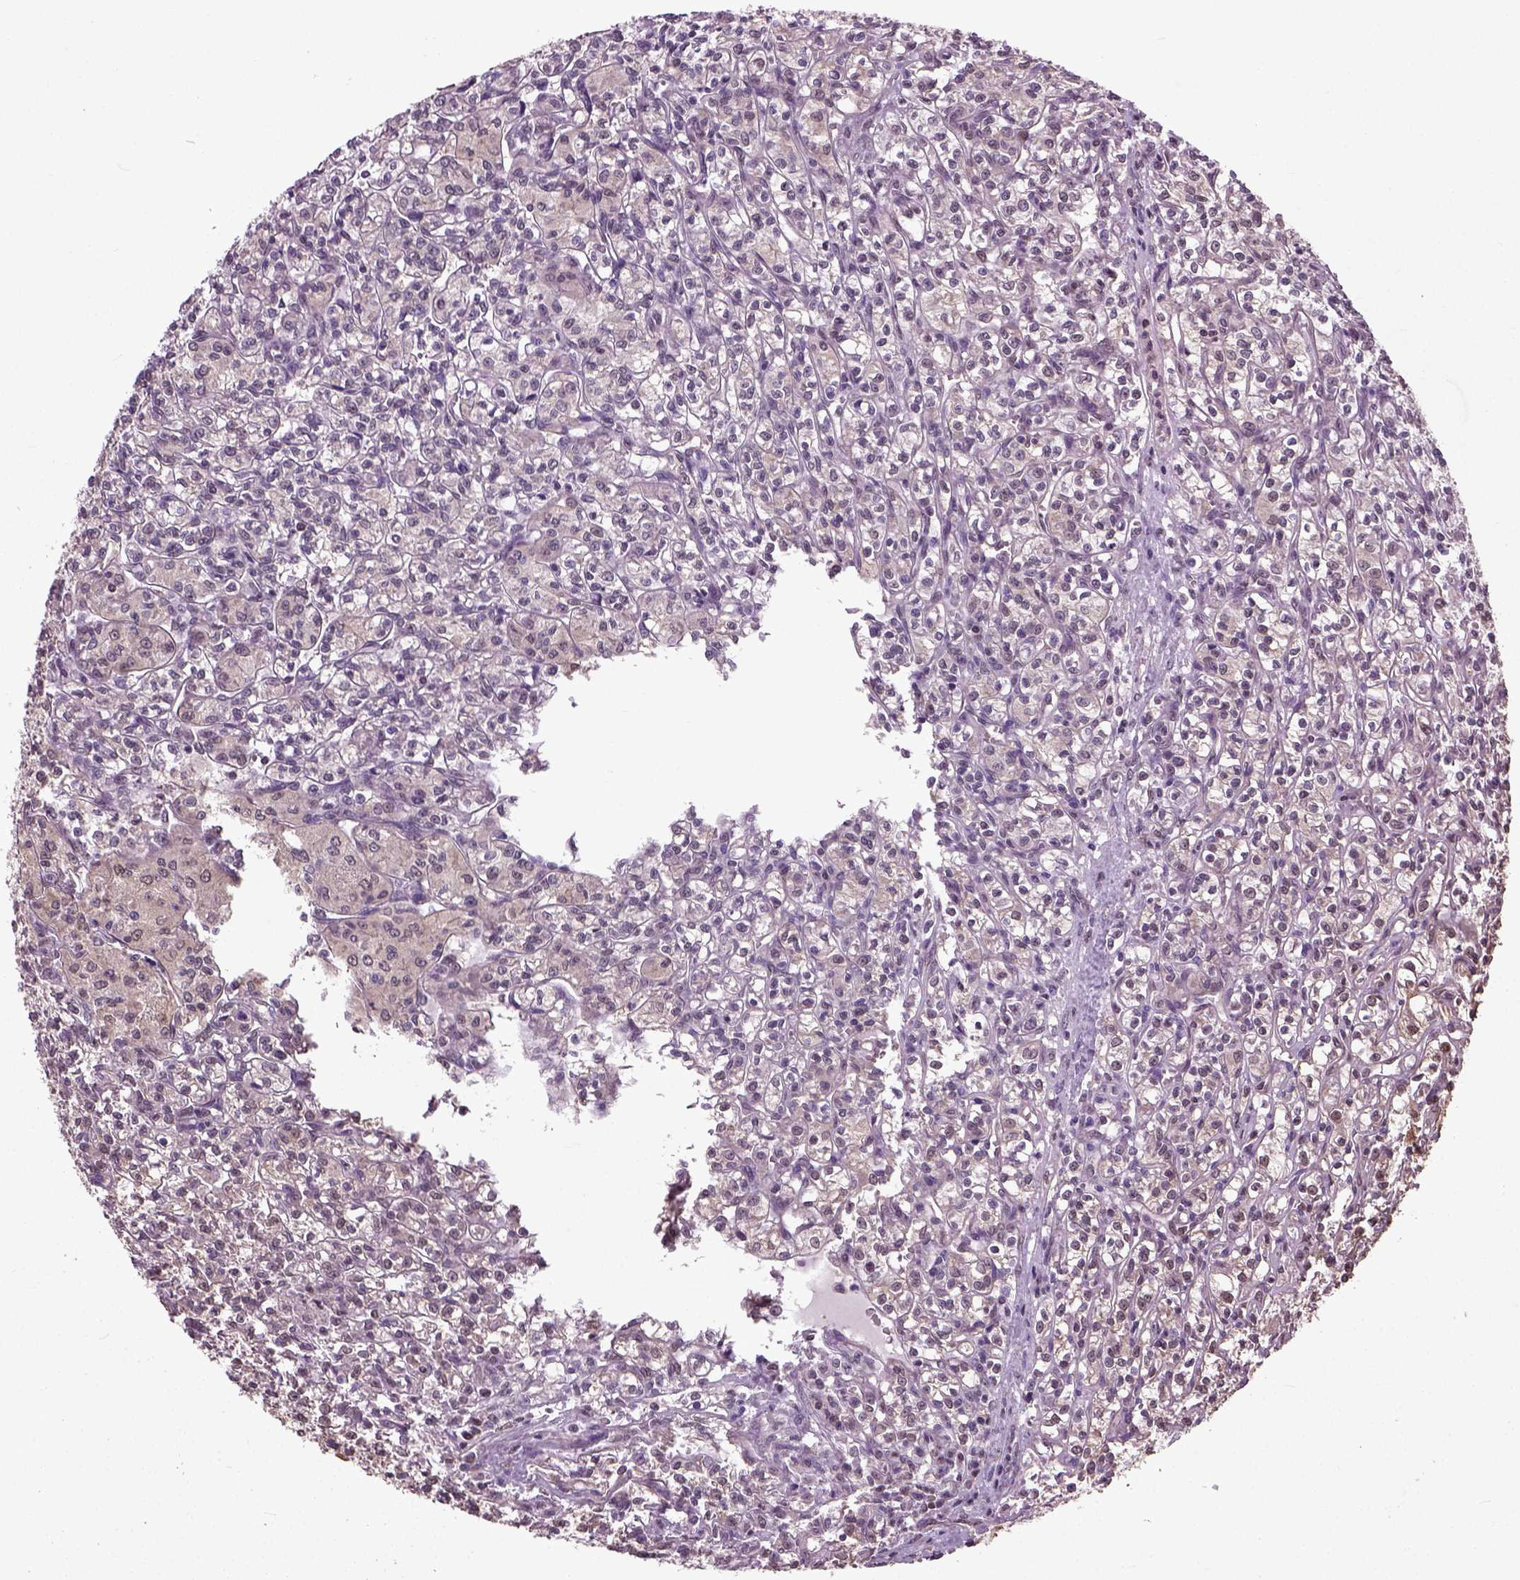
{"staining": {"intensity": "weak", "quantity": "<25%", "location": "cytoplasmic/membranous,nuclear"}, "tissue": "renal cancer", "cell_type": "Tumor cells", "image_type": "cancer", "snomed": [{"axis": "morphology", "description": "Adenocarcinoma, NOS"}, {"axis": "topography", "description": "Kidney"}], "caption": "Immunohistochemical staining of renal adenocarcinoma displays no significant expression in tumor cells.", "gene": "UBA3", "patient": {"sex": "male", "age": 36}}